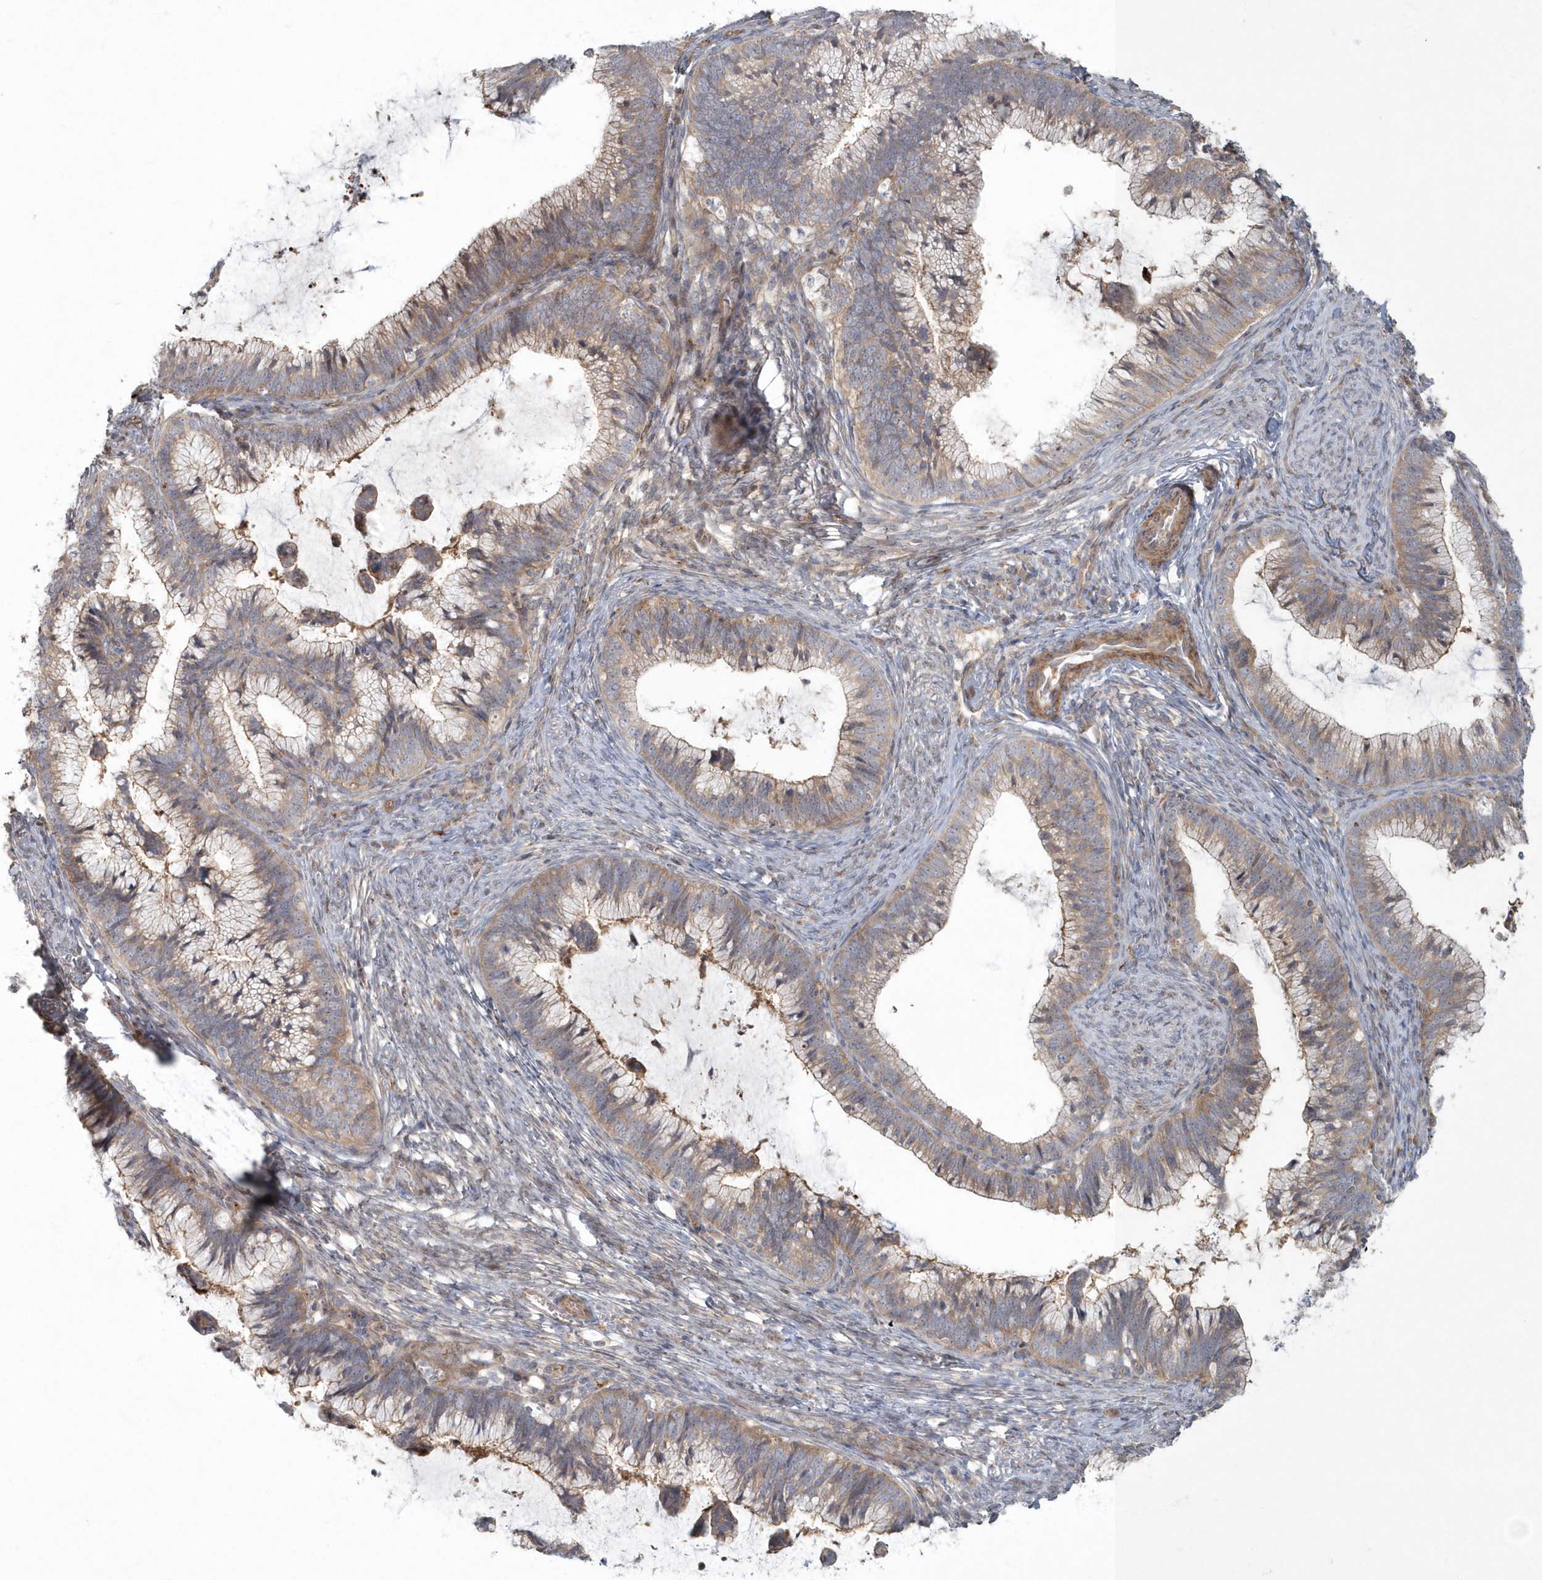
{"staining": {"intensity": "weak", "quantity": ">75%", "location": "cytoplasmic/membranous"}, "tissue": "cervical cancer", "cell_type": "Tumor cells", "image_type": "cancer", "snomed": [{"axis": "morphology", "description": "Adenocarcinoma, NOS"}, {"axis": "topography", "description": "Cervix"}], "caption": "Cervical adenocarcinoma was stained to show a protein in brown. There is low levels of weak cytoplasmic/membranous expression in approximately >75% of tumor cells.", "gene": "ARHGEF38", "patient": {"sex": "female", "age": 36}}